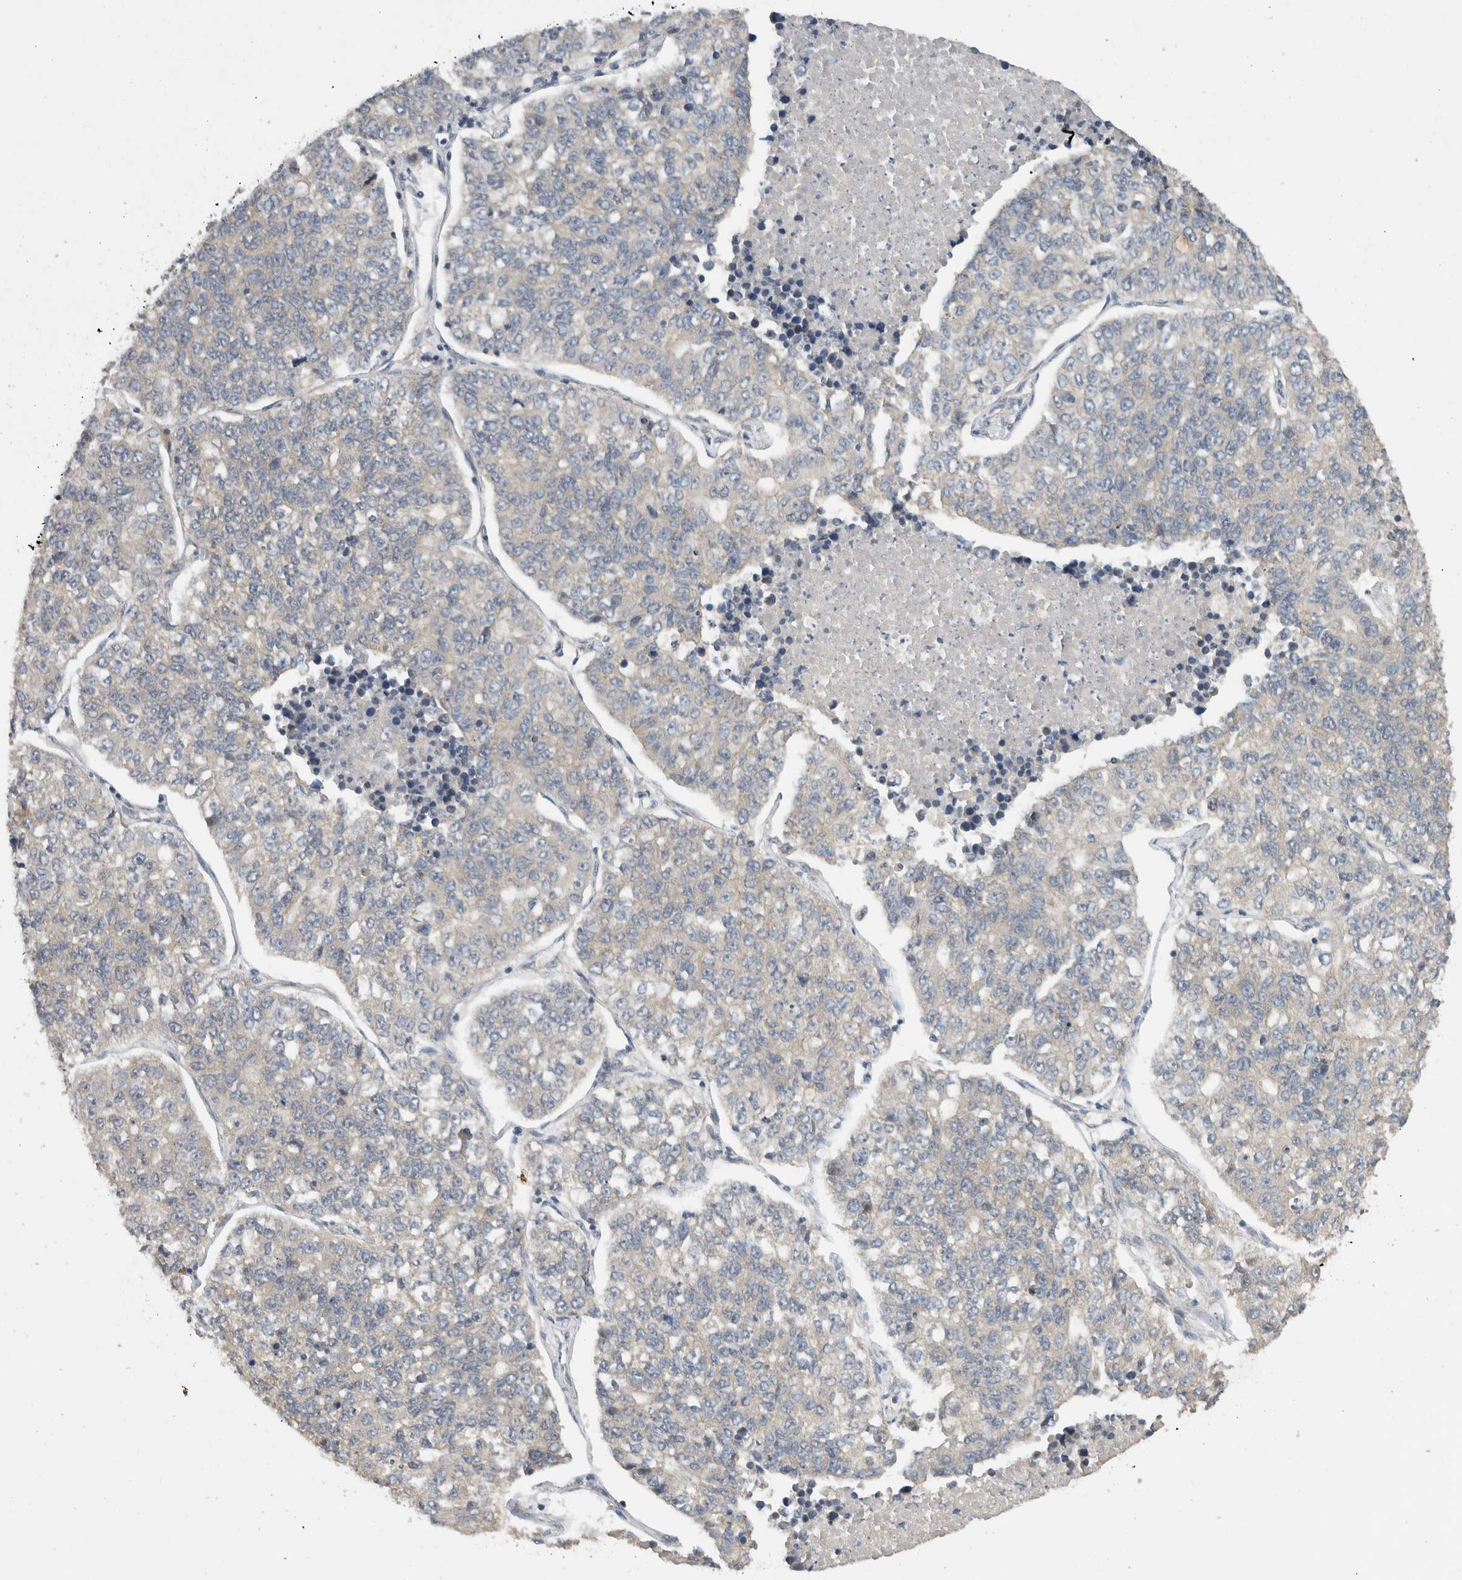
{"staining": {"intensity": "negative", "quantity": "none", "location": "none"}, "tissue": "lung cancer", "cell_type": "Tumor cells", "image_type": "cancer", "snomed": [{"axis": "morphology", "description": "Adenocarcinoma, NOS"}, {"axis": "topography", "description": "Lung"}], "caption": "A histopathology image of human lung cancer is negative for staining in tumor cells.", "gene": "PUM1", "patient": {"sex": "male", "age": 49}}